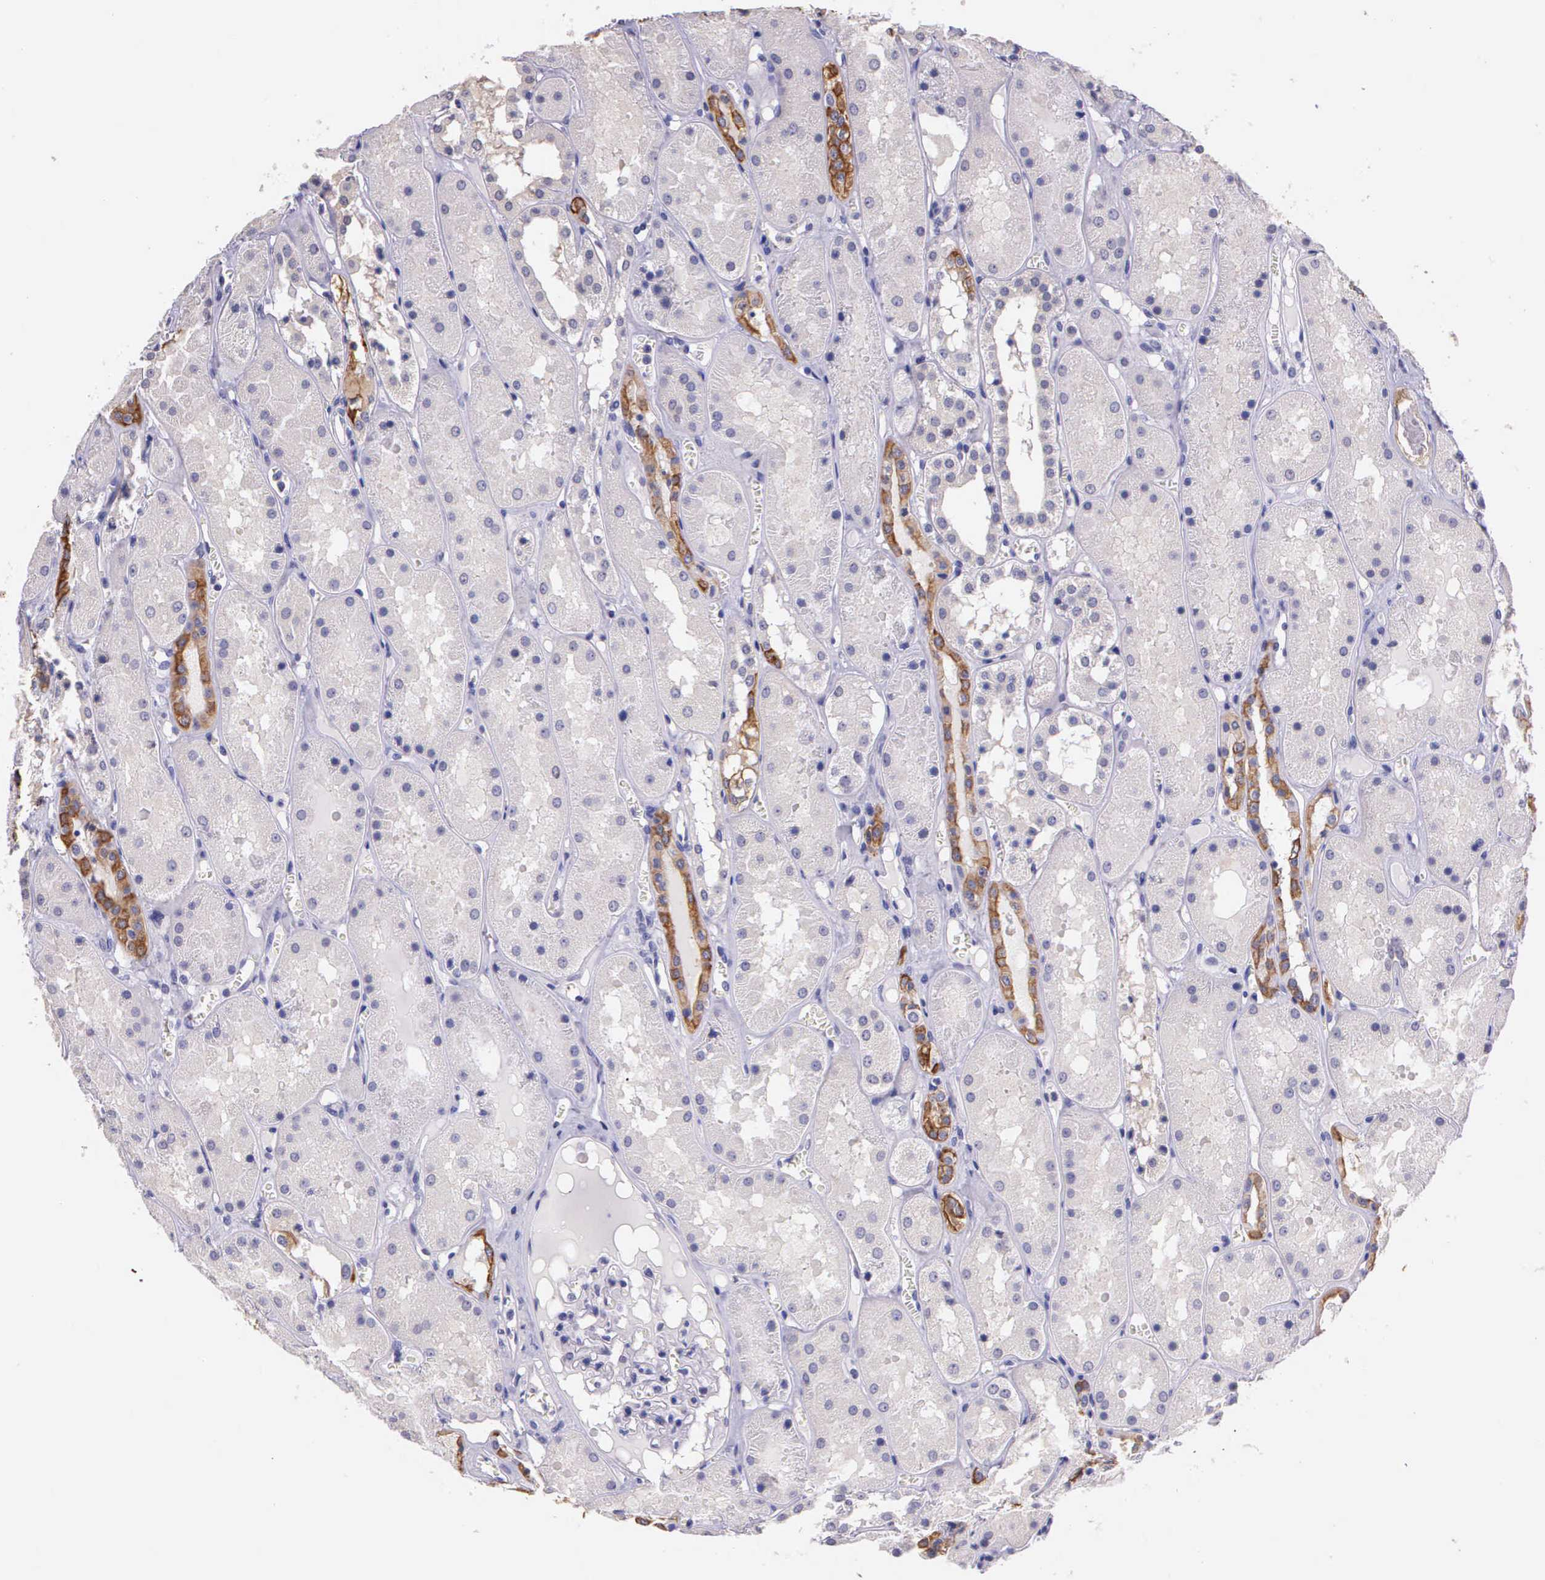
{"staining": {"intensity": "negative", "quantity": "none", "location": "none"}, "tissue": "kidney", "cell_type": "Cells in glomeruli", "image_type": "normal", "snomed": [{"axis": "morphology", "description": "Normal tissue, NOS"}, {"axis": "topography", "description": "Kidney"}], "caption": "Histopathology image shows no protein expression in cells in glomeruli of normal kidney. (DAB (3,3'-diaminobenzidine) immunohistochemistry, high magnification).", "gene": "IGBP1P2", "patient": {"sex": "male", "age": 36}}